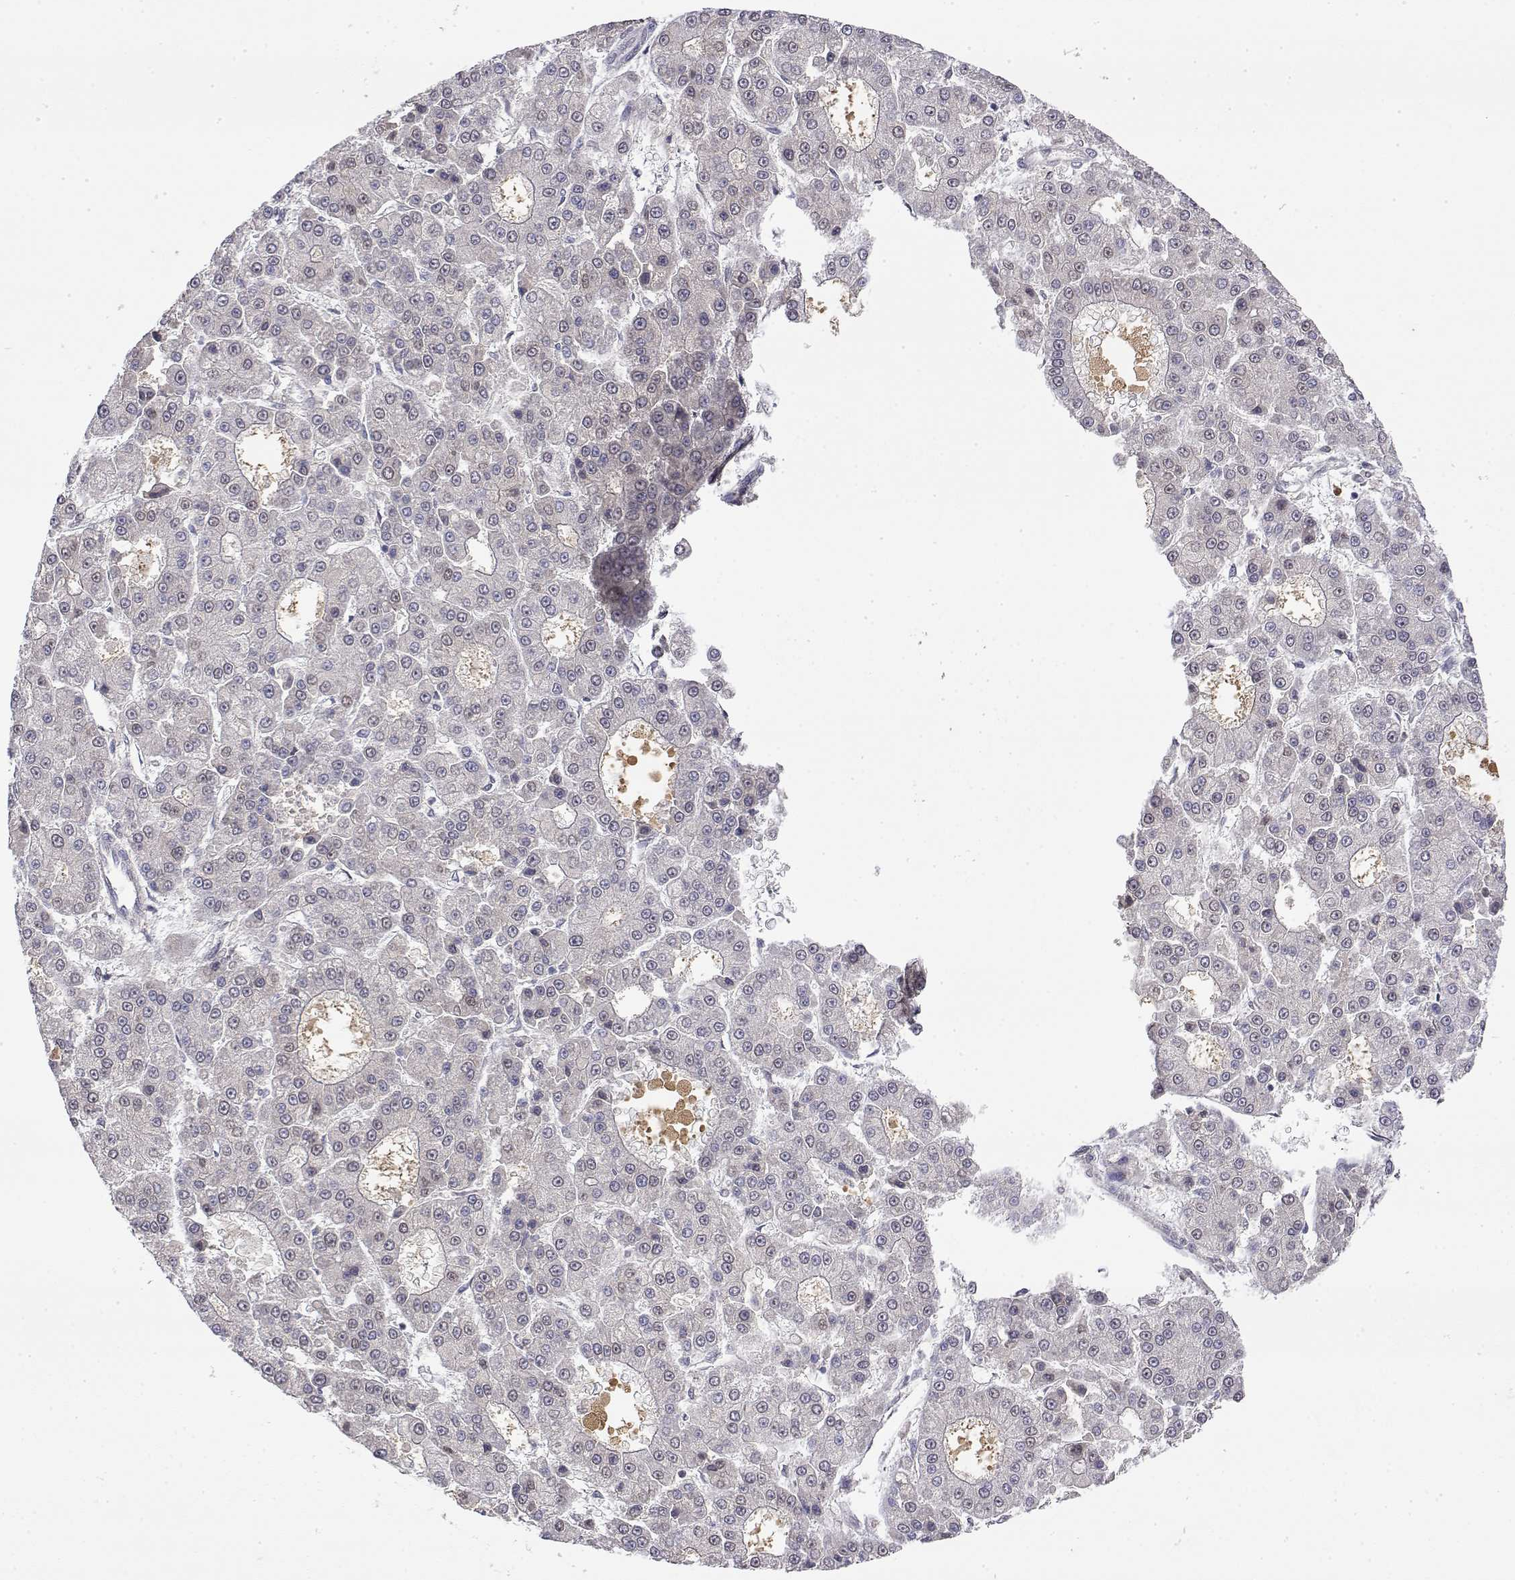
{"staining": {"intensity": "negative", "quantity": "none", "location": "none"}, "tissue": "liver cancer", "cell_type": "Tumor cells", "image_type": "cancer", "snomed": [{"axis": "morphology", "description": "Carcinoma, Hepatocellular, NOS"}, {"axis": "topography", "description": "Liver"}], "caption": "Human liver cancer (hepatocellular carcinoma) stained for a protein using immunohistochemistry (IHC) exhibits no positivity in tumor cells.", "gene": "IGFBP4", "patient": {"sex": "male", "age": 70}}